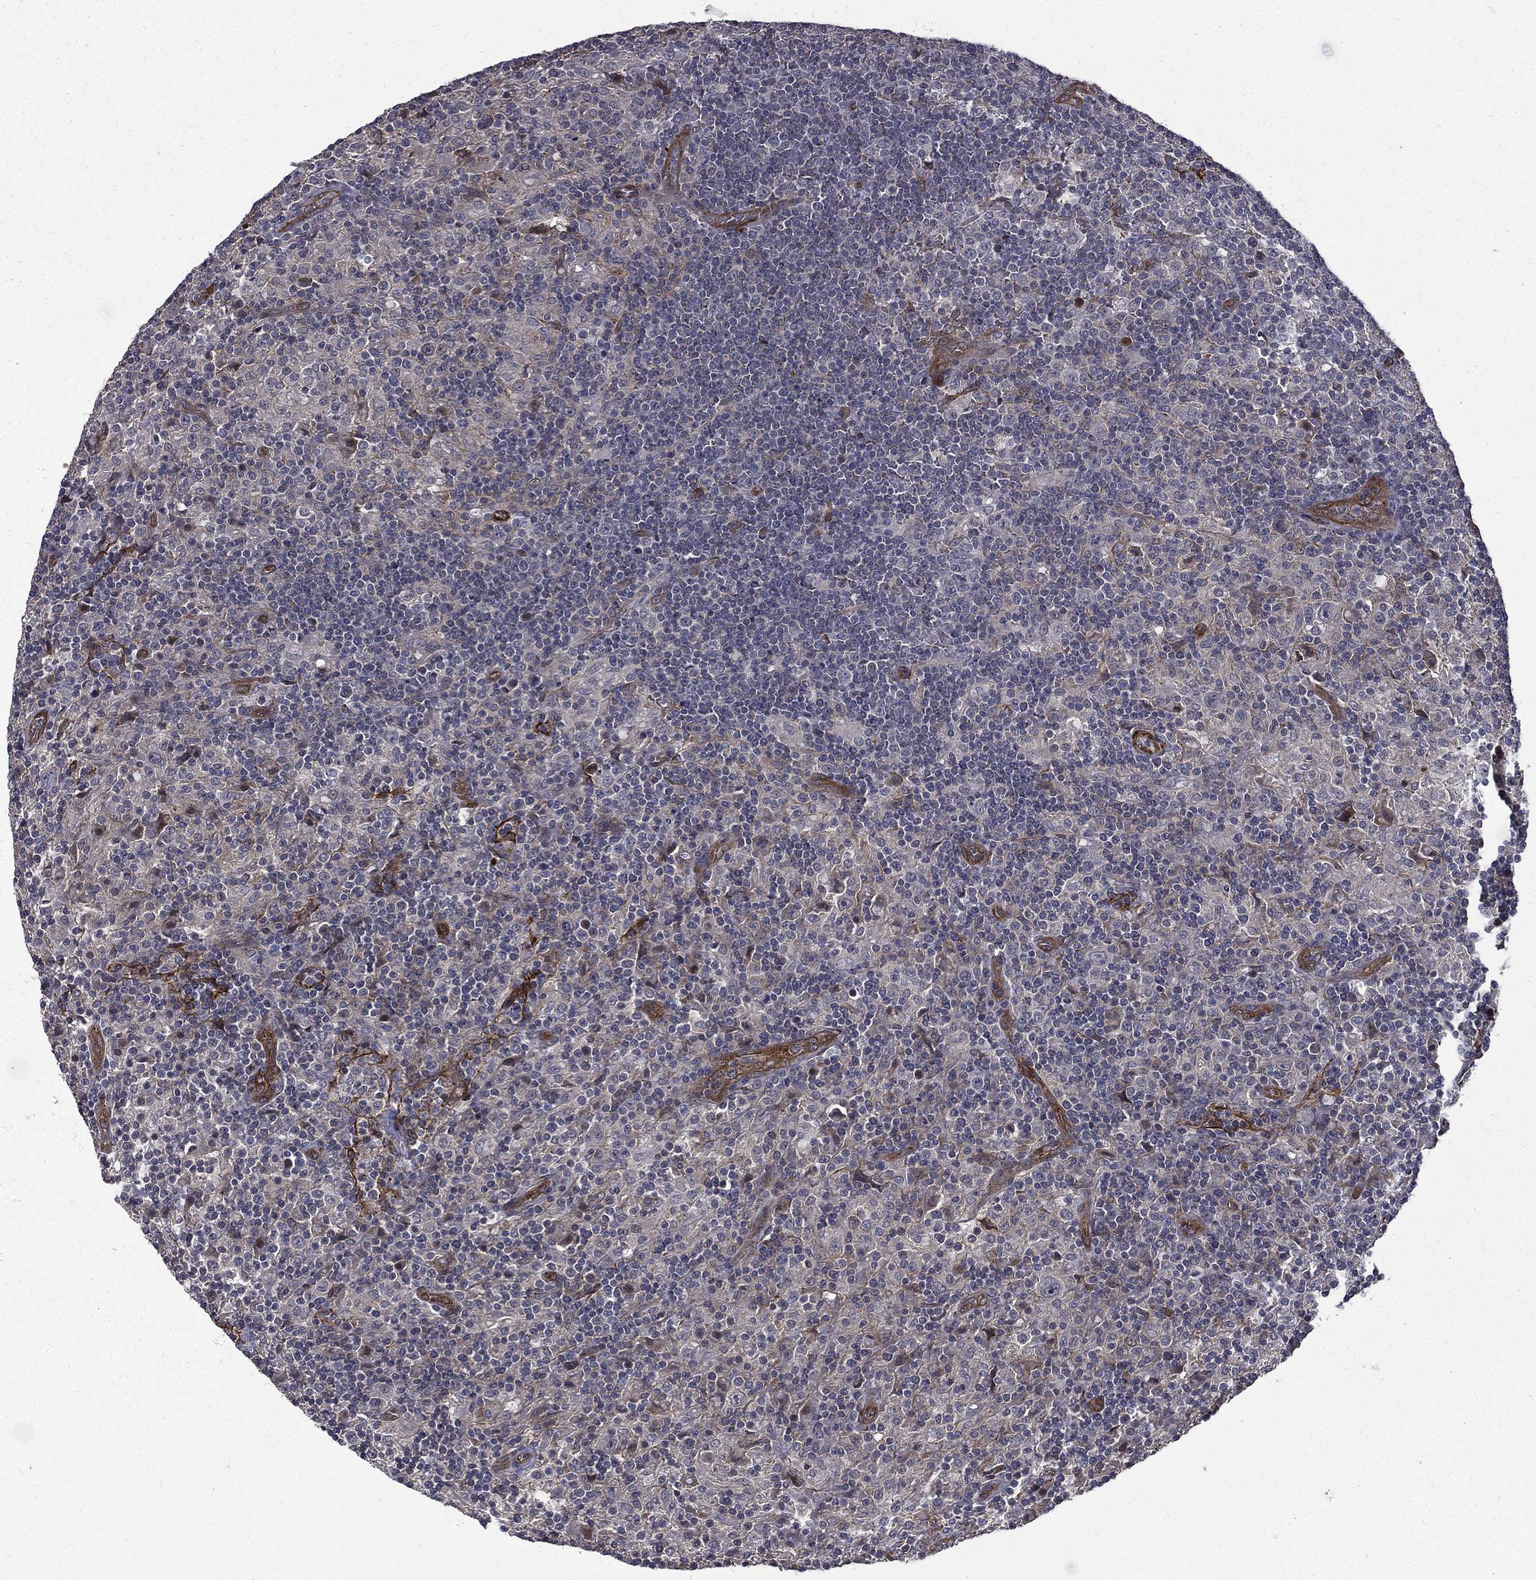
{"staining": {"intensity": "negative", "quantity": "none", "location": "none"}, "tissue": "lymphoma", "cell_type": "Tumor cells", "image_type": "cancer", "snomed": [{"axis": "morphology", "description": "Hodgkin's disease, NOS"}, {"axis": "topography", "description": "Lymph node"}], "caption": "IHC photomicrograph of lymphoma stained for a protein (brown), which shows no positivity in tumor cells.", "gene": "PPFIBP1", "patient": {"sex": "male", "age": 70}}